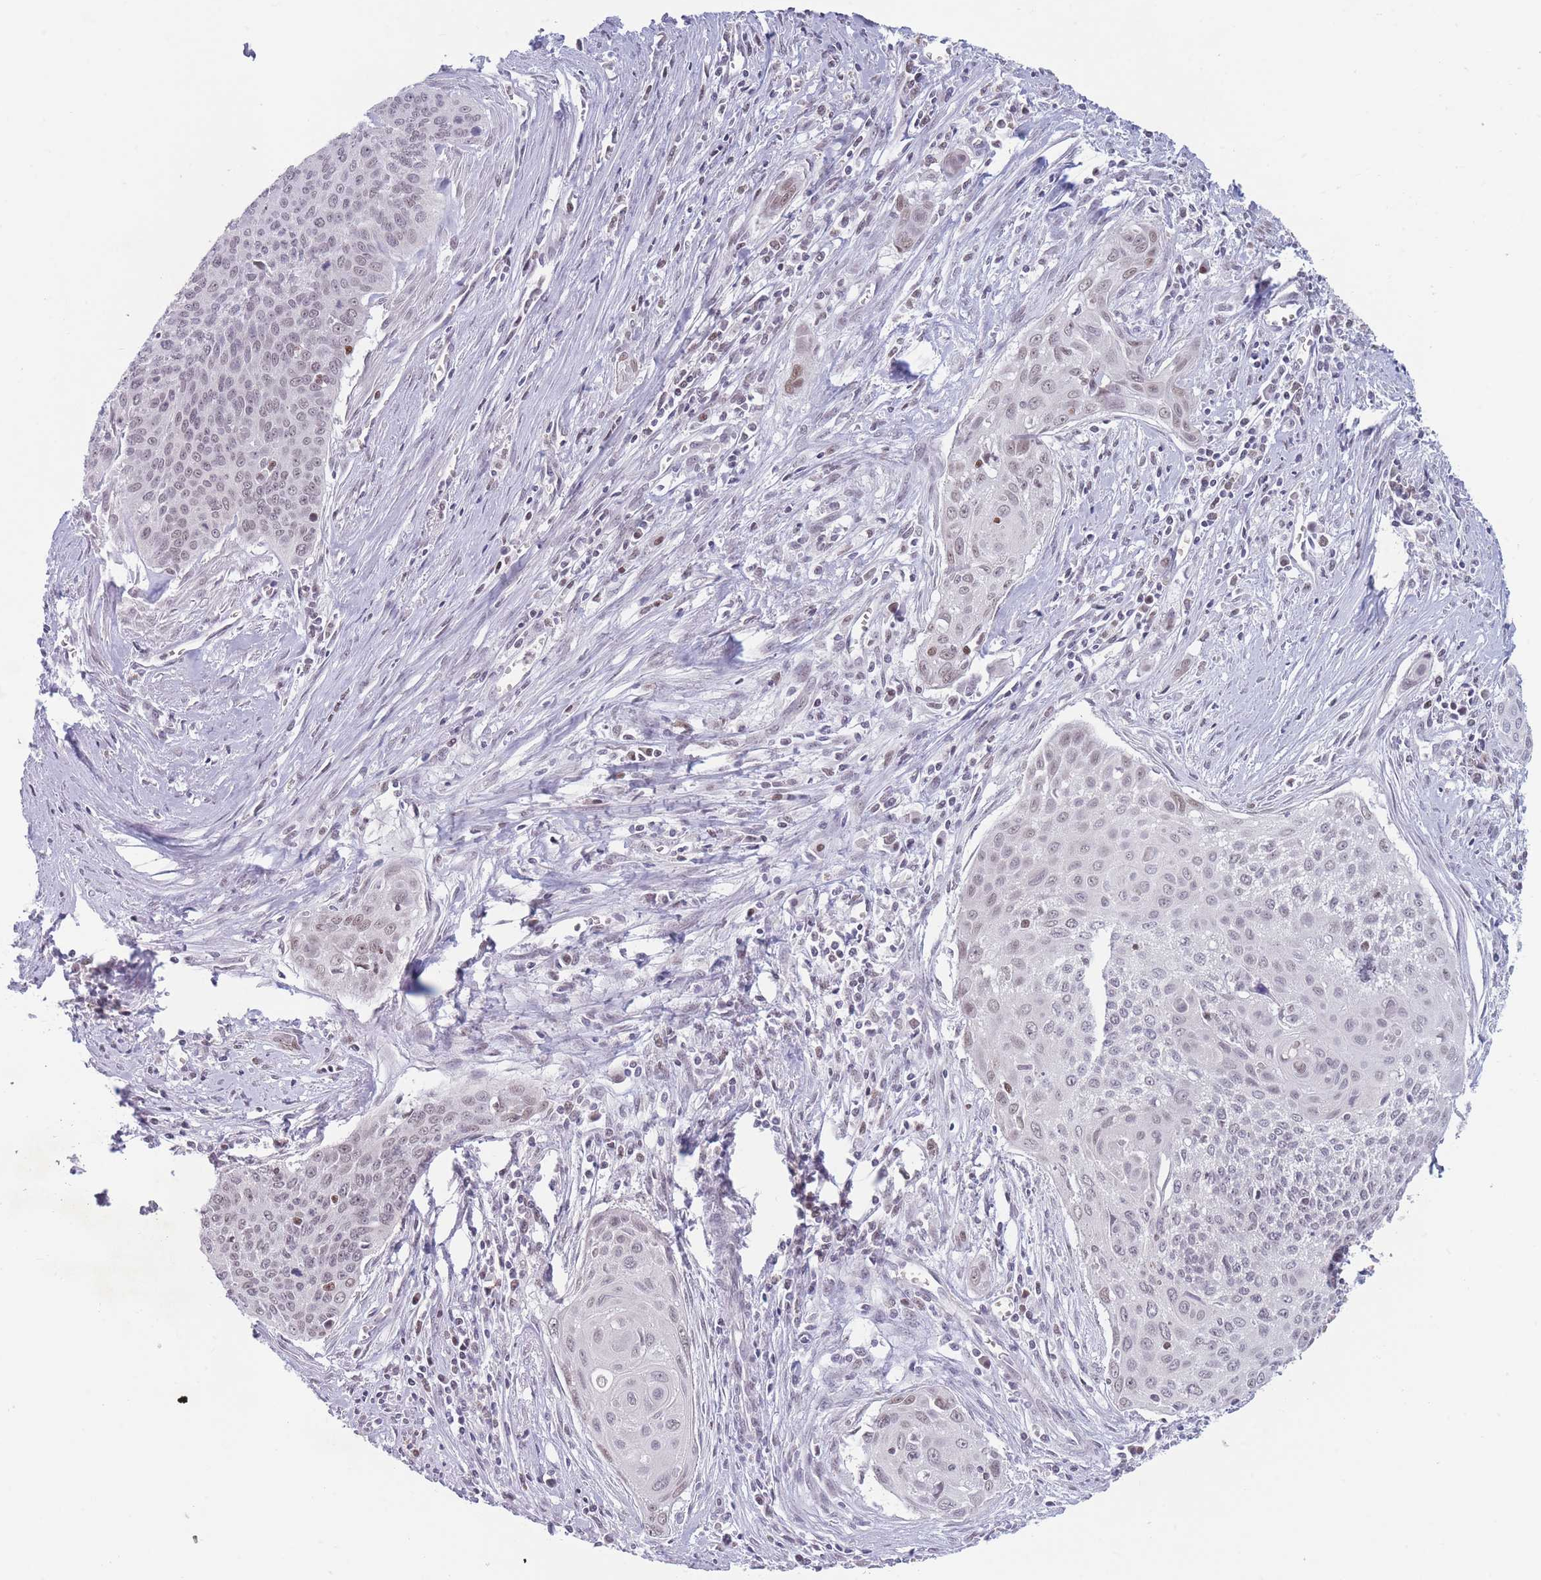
{"staining": {"intensity": "weak", "quantity": "<25%", "location": "nuclear"}, "tissue": "cervical cancer", "cell_type": "Tumor cells", "image_type": "cancer", "snomed": [{"axis": "morphology", "description": "Squamous cell carcinoma, NOS"}, {"axis": "topography", "description": "Cervix"}], "caption": "Immunohistochemical staining of human cervical cancer displays no significant staining in tumor cells. (DAB IHC with hematoxylin counter stain).", "gene": "ARID3B", "patient": {"sex": "female", "age": 55}}